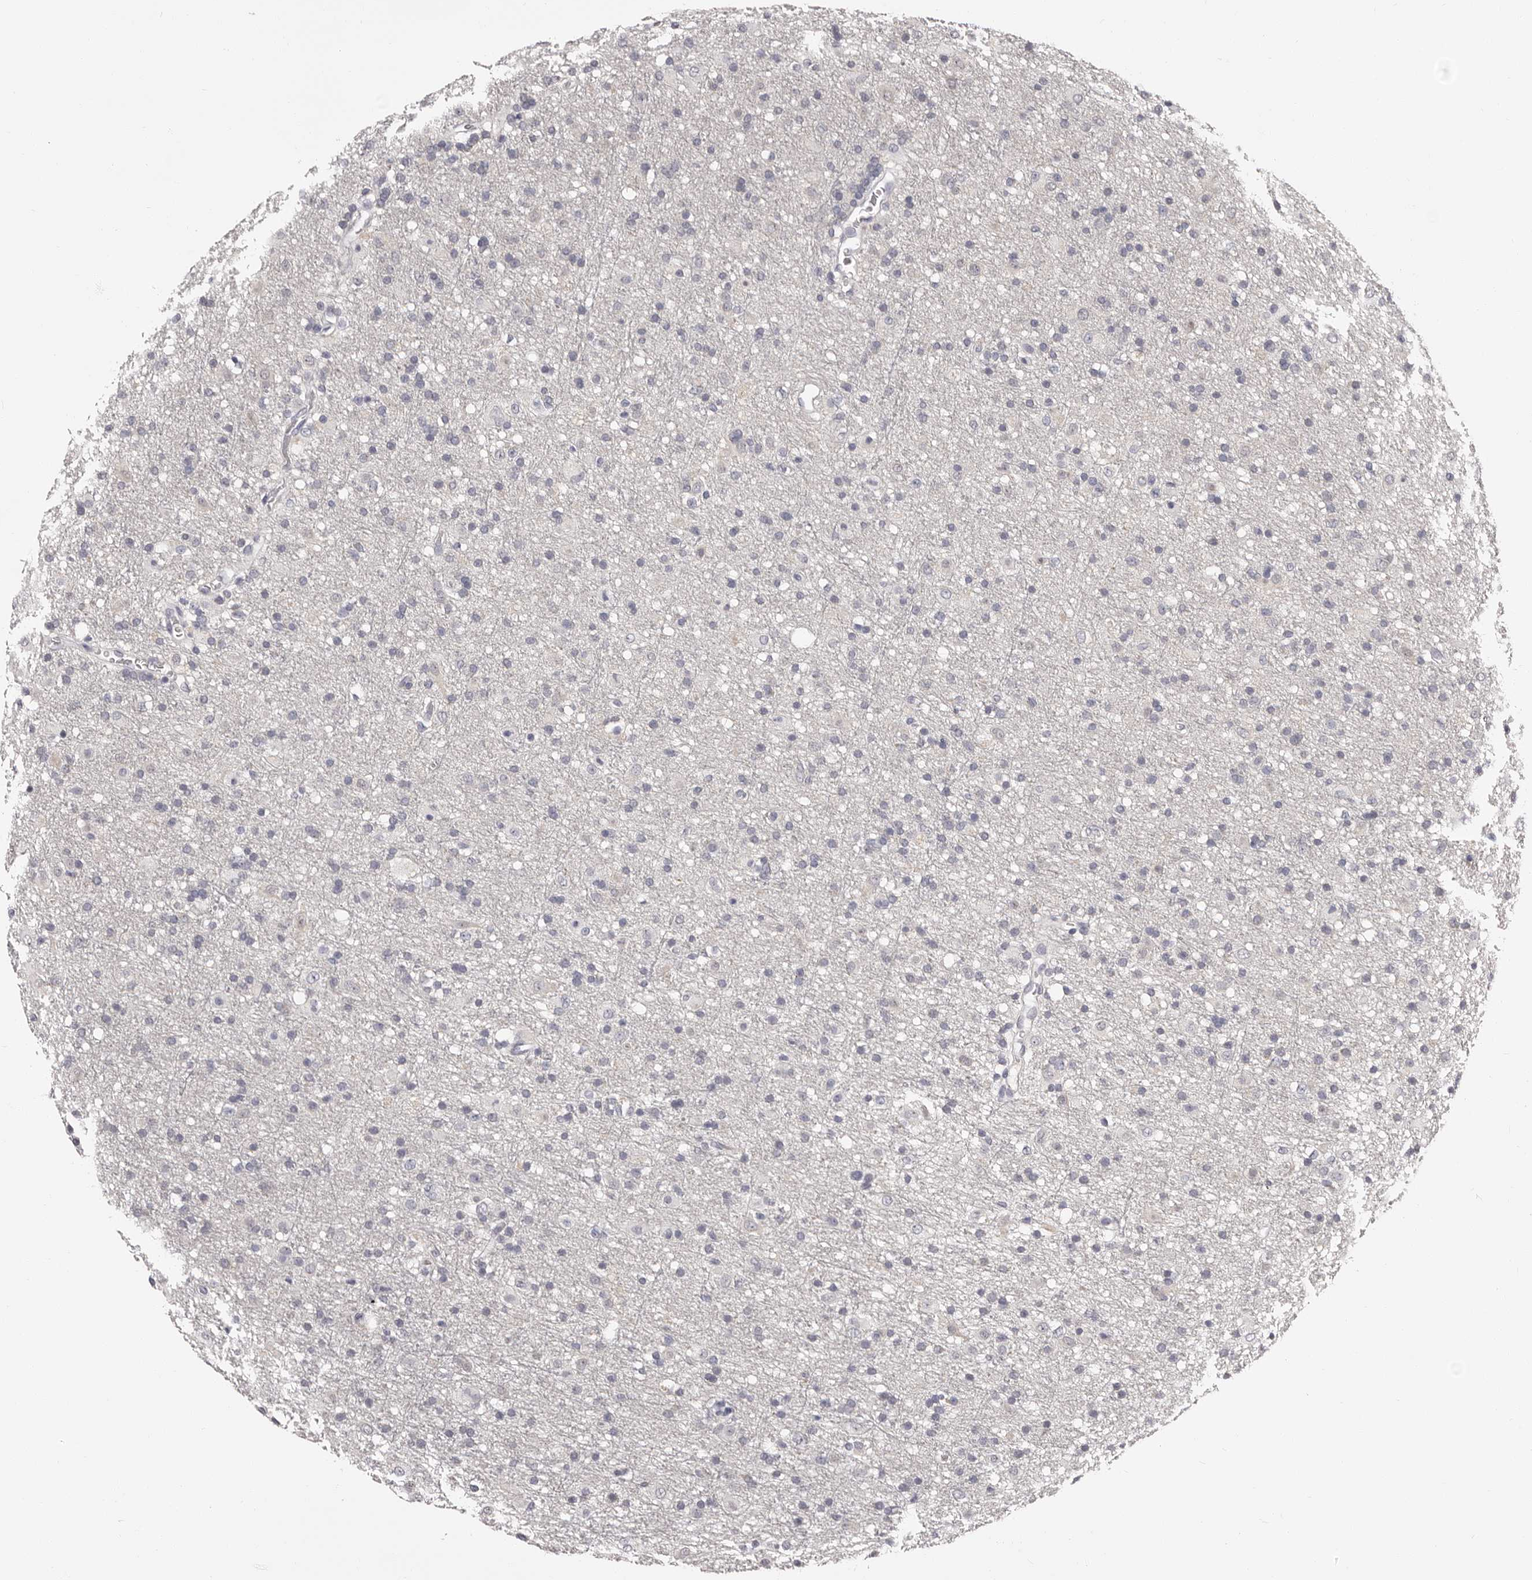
{"staining": {"intensity": "negative", "quantity": "none", "location": "none"}, "tissue": "glioma", "cell_type": "Tumor cells", "image_type": "cancer", "snomed": [{"axis": "morphology", "description": "Glioma, malignant, Low grade"}, {"axis": "topography", "description": "Brain"}], "caption": "High magnification brightfield microscopy of malignant glioma (low-grade) stained with DAB (brown) and counterstained with hematoxylin (blue): tumor cells show no significant expression.", "gene": "BPGM", "patient": {"sex": "male", "age": 65}}